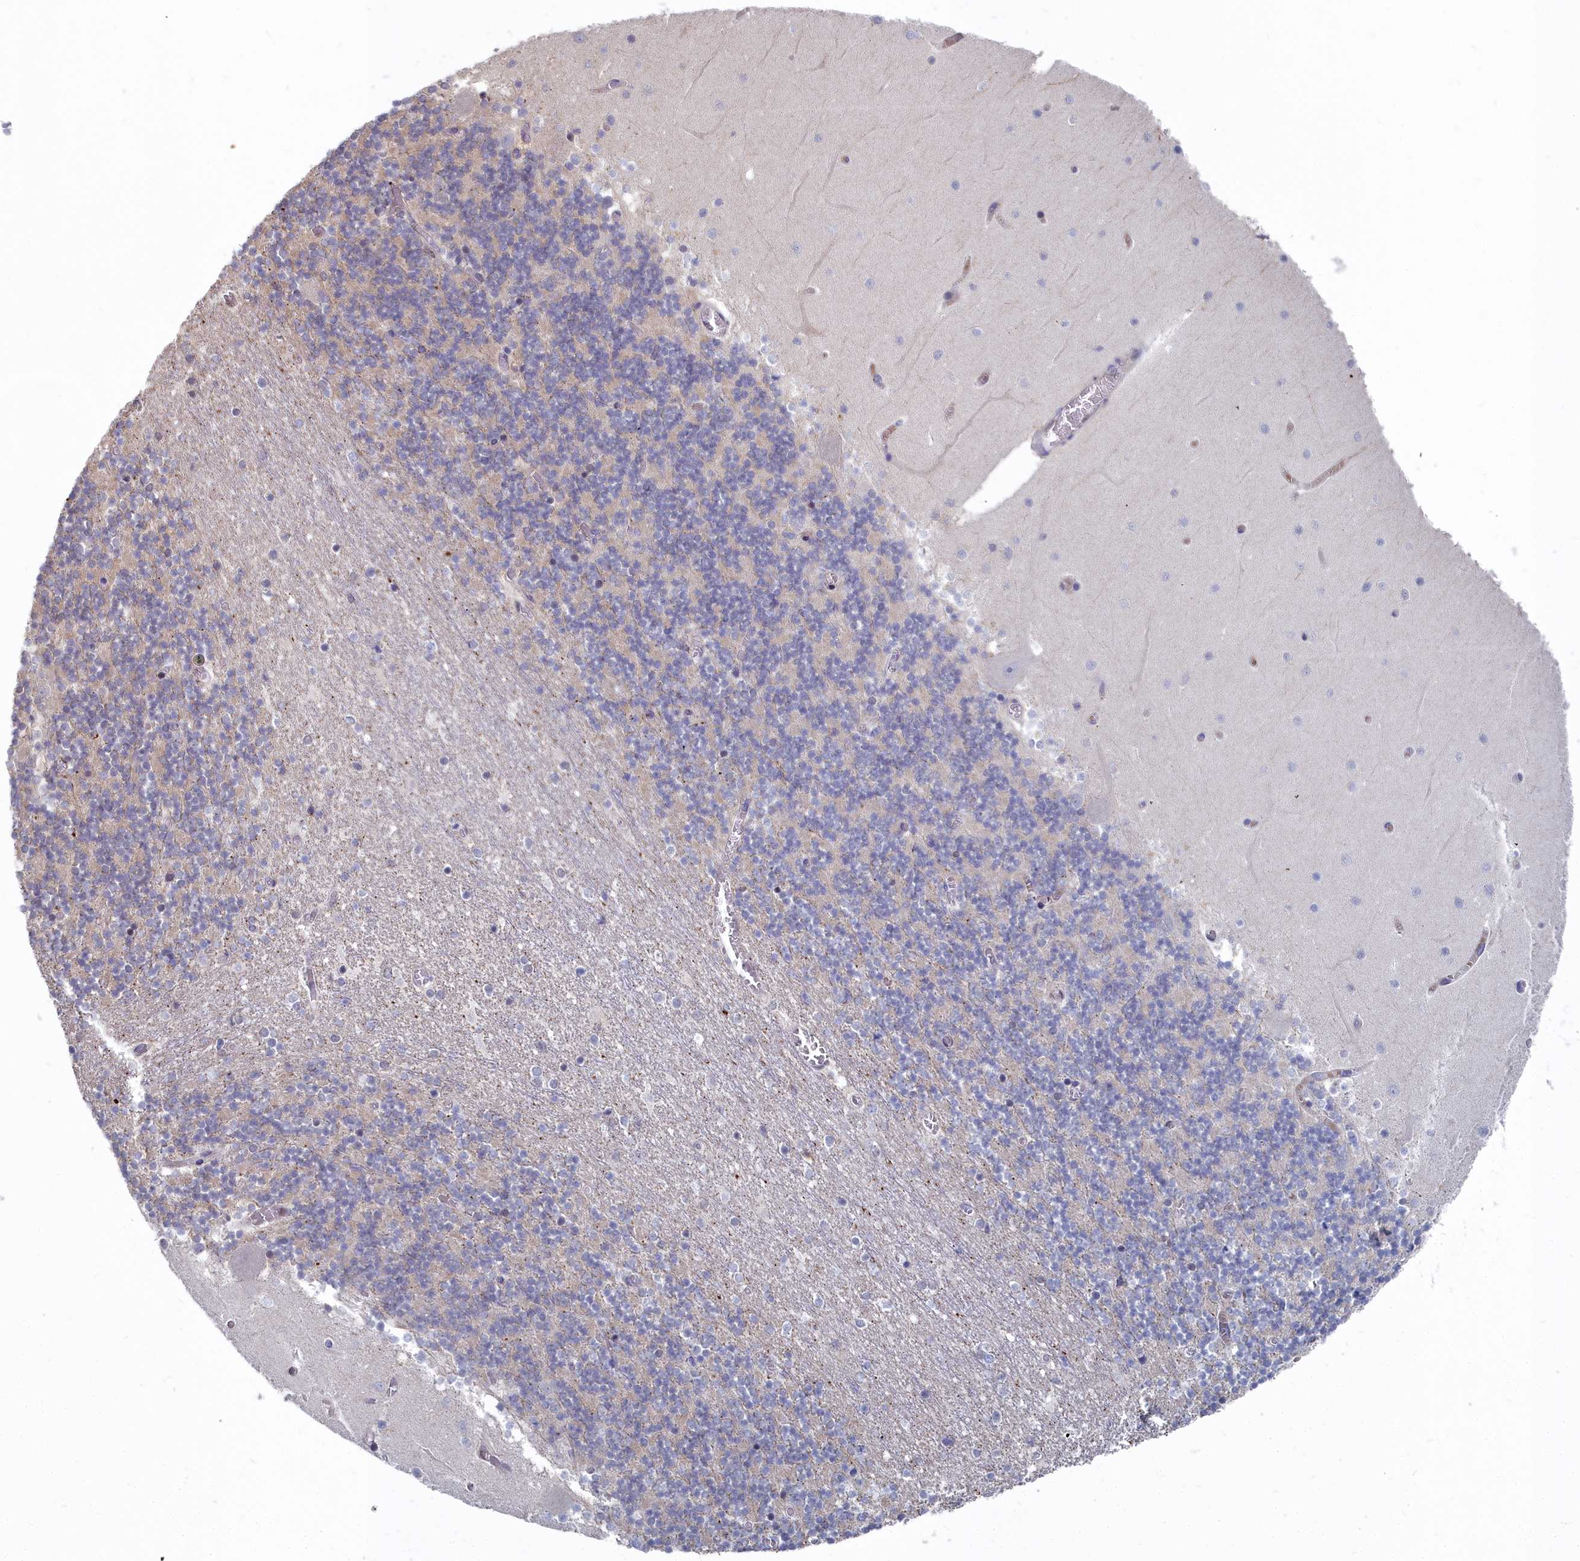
{"staining": {"intensity": "negative", "quantity": "none", "location": "none"}, "tissue": "cerebellum", "cell_type": "Cells in granular layer", "image_type": "normal", "snomed": [{"axis": "morphology", "description": "Normal tissue, NOS"}, {"axis": "topography", "description": "Cerebellum"}], "caption": "Protein analysis of unremarkable cerebellum reveals no significant expression in cells in granular layer. (DAB immunohistochemistry, high magnification).", "gene": "RPS27A", "patient": {"sex": "female", "age": 28}}